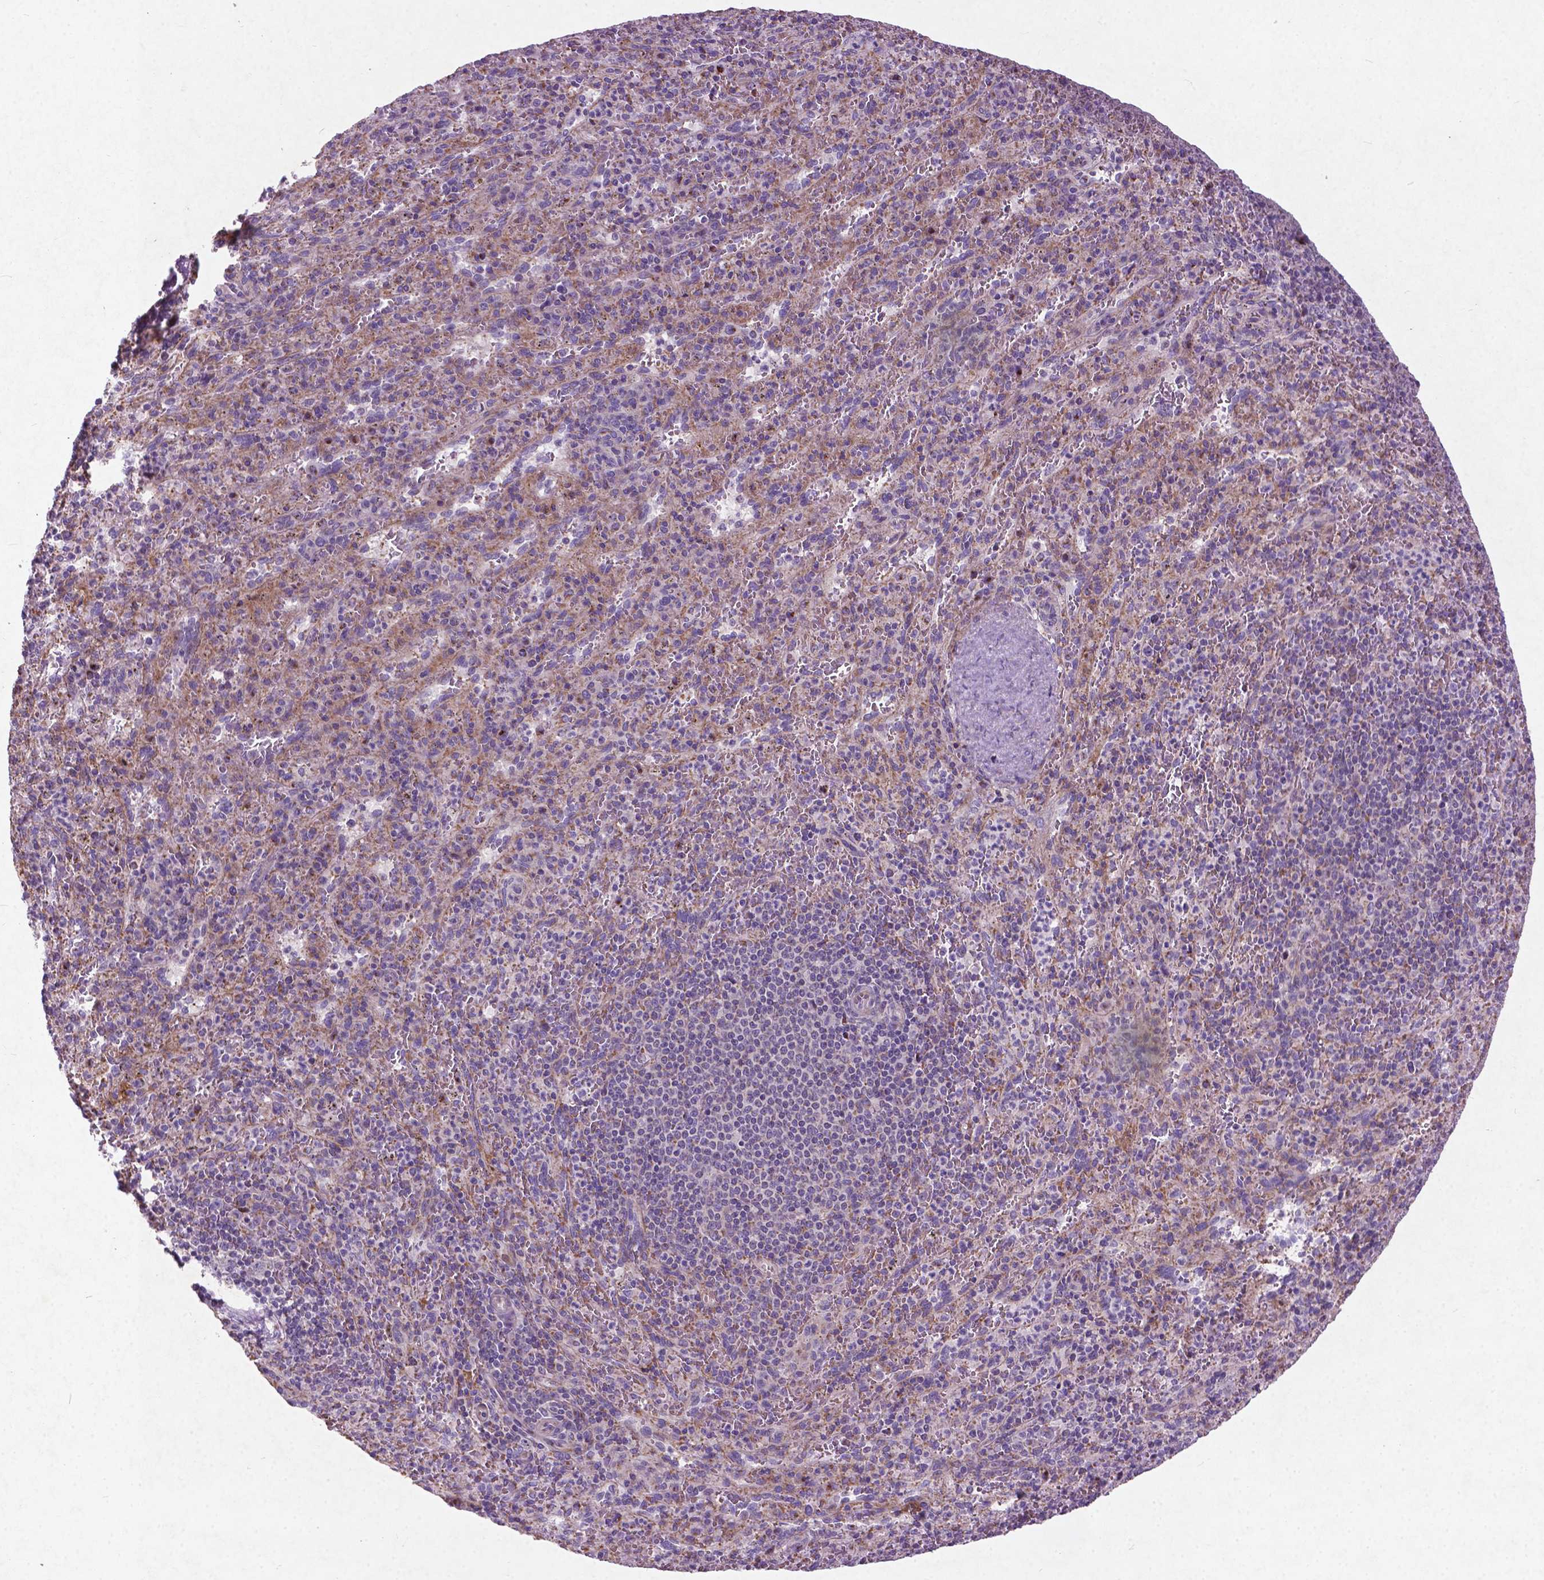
{"staining": {"intensity": "negative", "quantity": "none", "location": "none"}, "tissue": "spleen", "cell_type": "Cells in red pulp", "image_type": "normal", "snomed": [{"axis": "morphology", "description": "Normal tissue, NOS"}, {"axis": "topography", "description": "Spleen"}], "caption": "Immunohistochemical staining of benign spleen shows no significant positivity in cells in red pulp.", "gene": "ATG4D", "patient": {"sex": "male", "age": 57}}